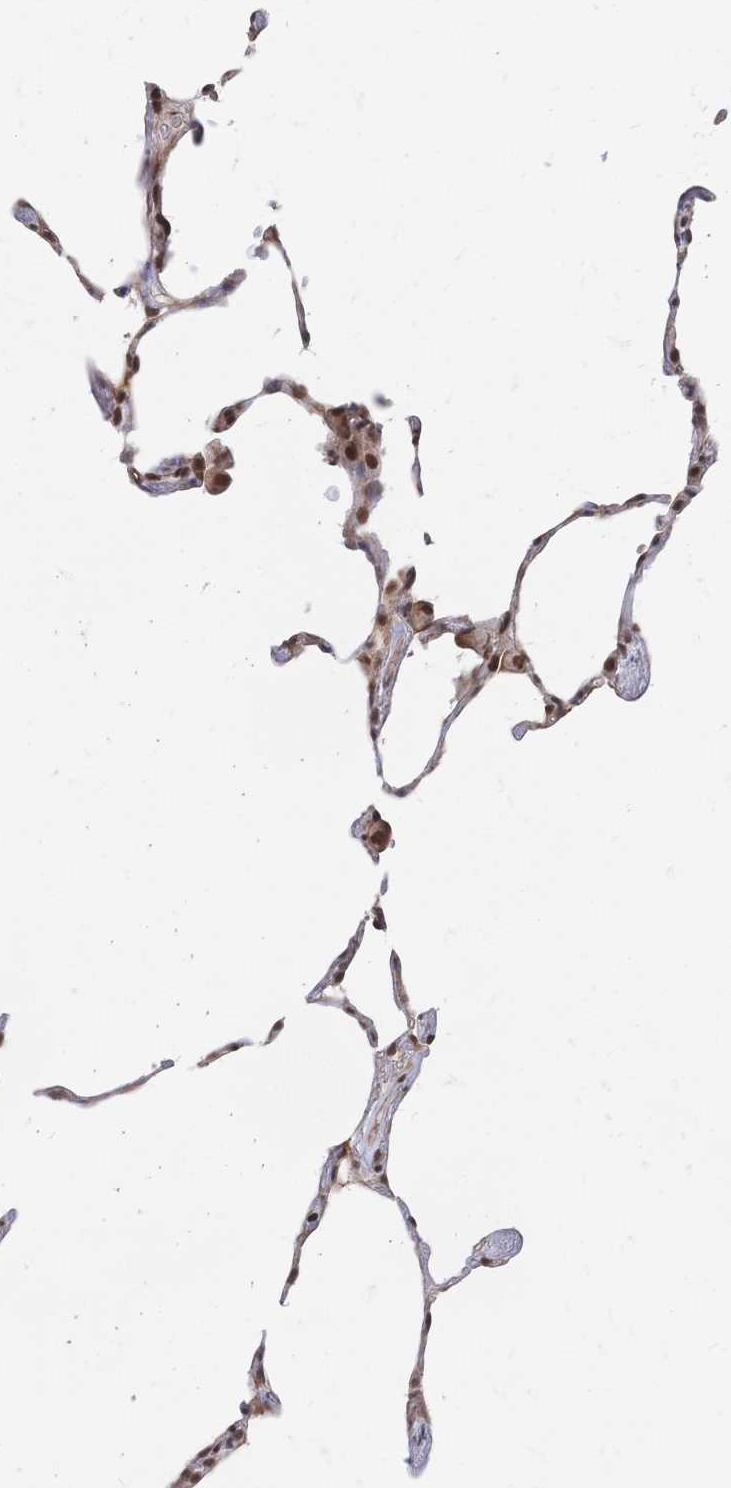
{"staining": {"intensity": "strong", "quantity": ">75%", "location": "nuclear"}, "tissue": "lung", "cell_type": "Alveolar cells", "image_type": "normal", "snomed": [{"axis": "morphology", "description": "Normal tissue, NOS"}, {"axis": "topography", "description": "Lung"}], "caption": "Lung was stained to show a protein in brown. There is high levels of strong nuclear positivity in approximately >75% of alveolar cells. (IHC, brightfield microscopy, high magnification).", "gene": "NELFA", "patient": {"sex": "female", "age": 57}}